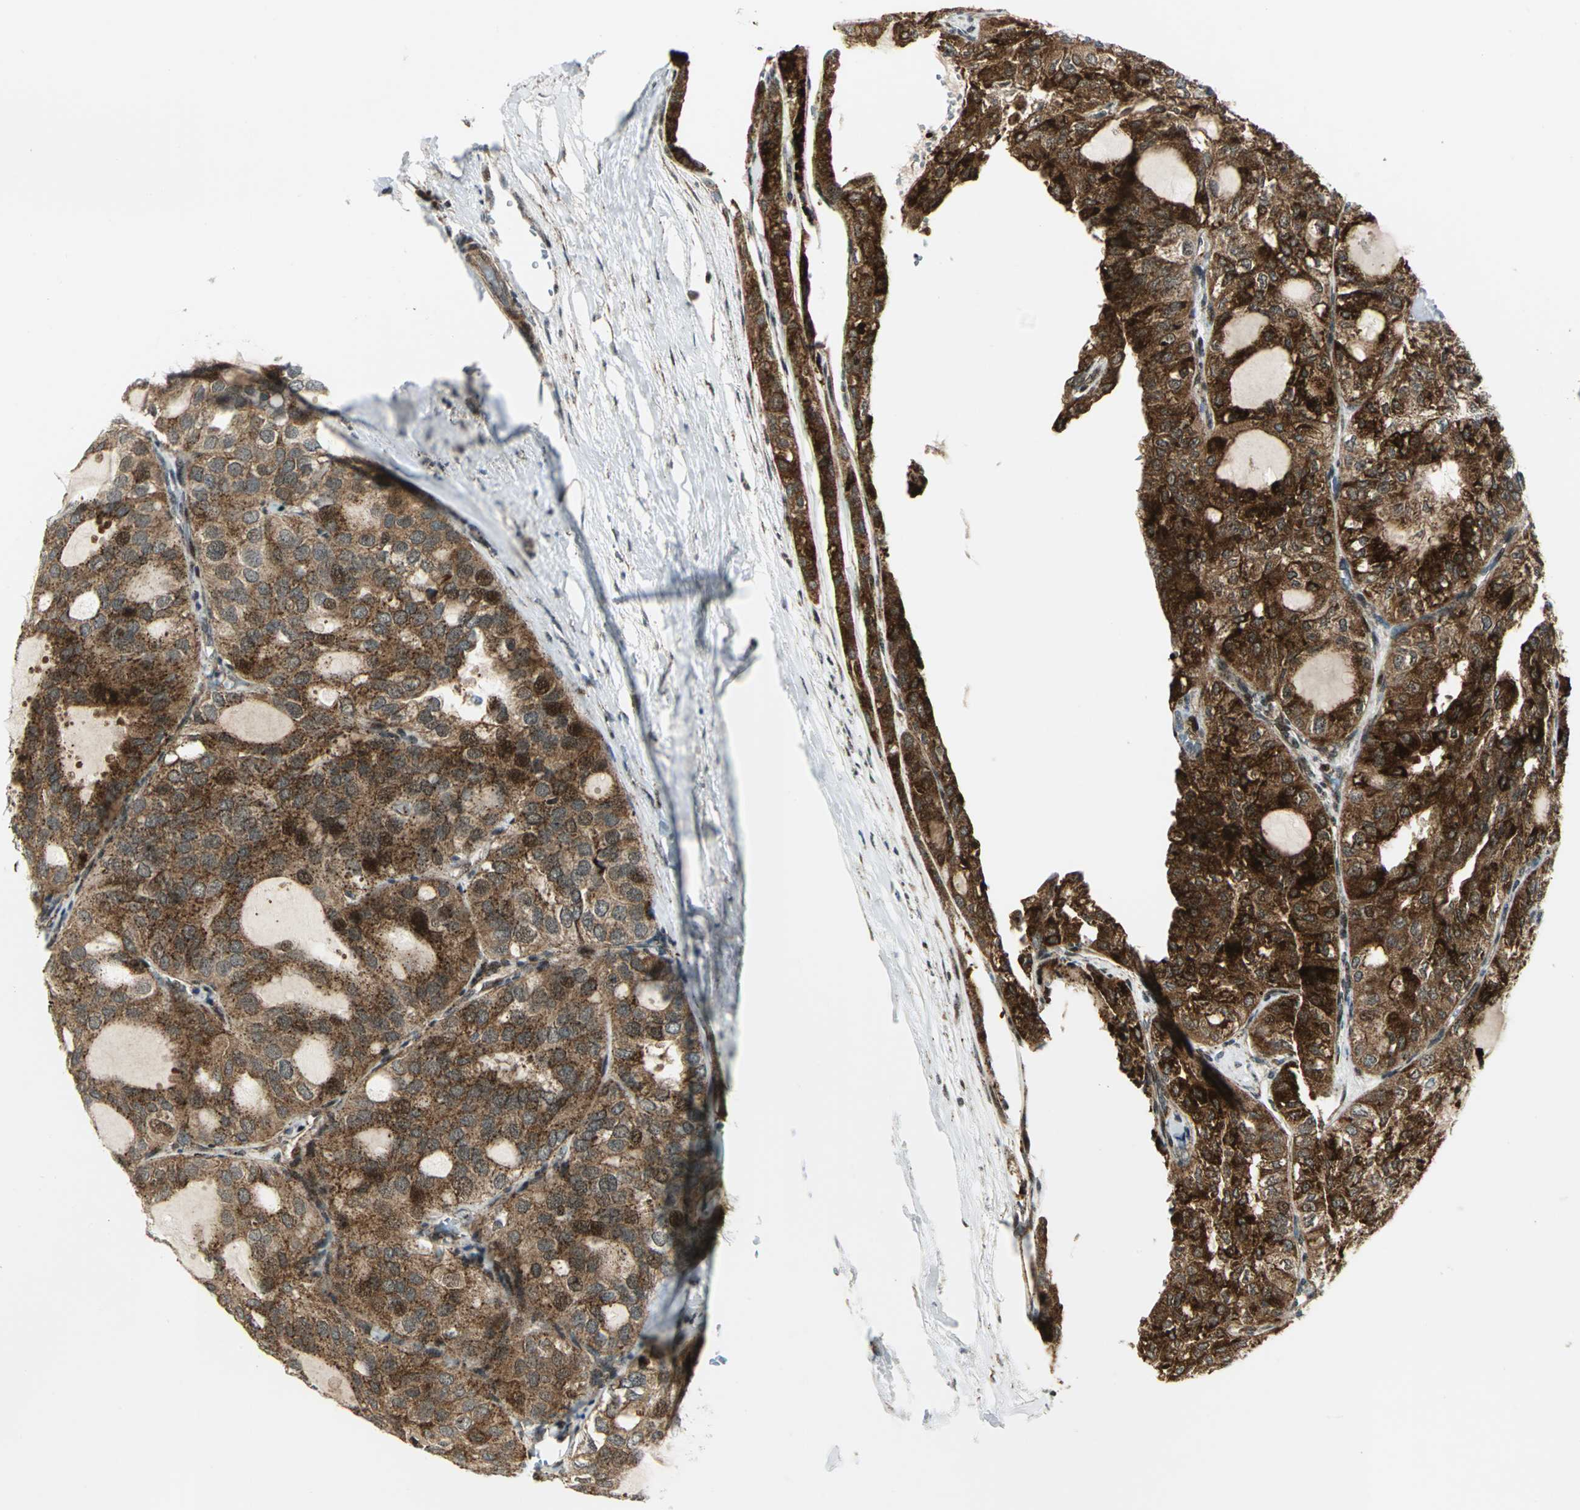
{"staining": {"intensity": "strong", "quantity": ">75%", "location": "cytoplasmic/membranous"}, "tissue": "thyroid cancer", "cell_type": "Tumor cells", "image_type": "cancer", "snomed": [{"axis": "morphology", "description": "Follicular adenoma carcinoma, NOS"}, {"axis": "topography", "description": "Thyroid gland"}], "caption": "The histopathology image demonstrates staining of thyroid cancer, revealing strong cytoplasmic/membranous protein positivity (brown color) within tumor cells. The staining was performed using DAB, with brown indicating positive protein expression. Nuclei are stained blue with hematoxylin.", "gene": "ATP6V1A", "patient": {"sex": "male", "age": 75}}